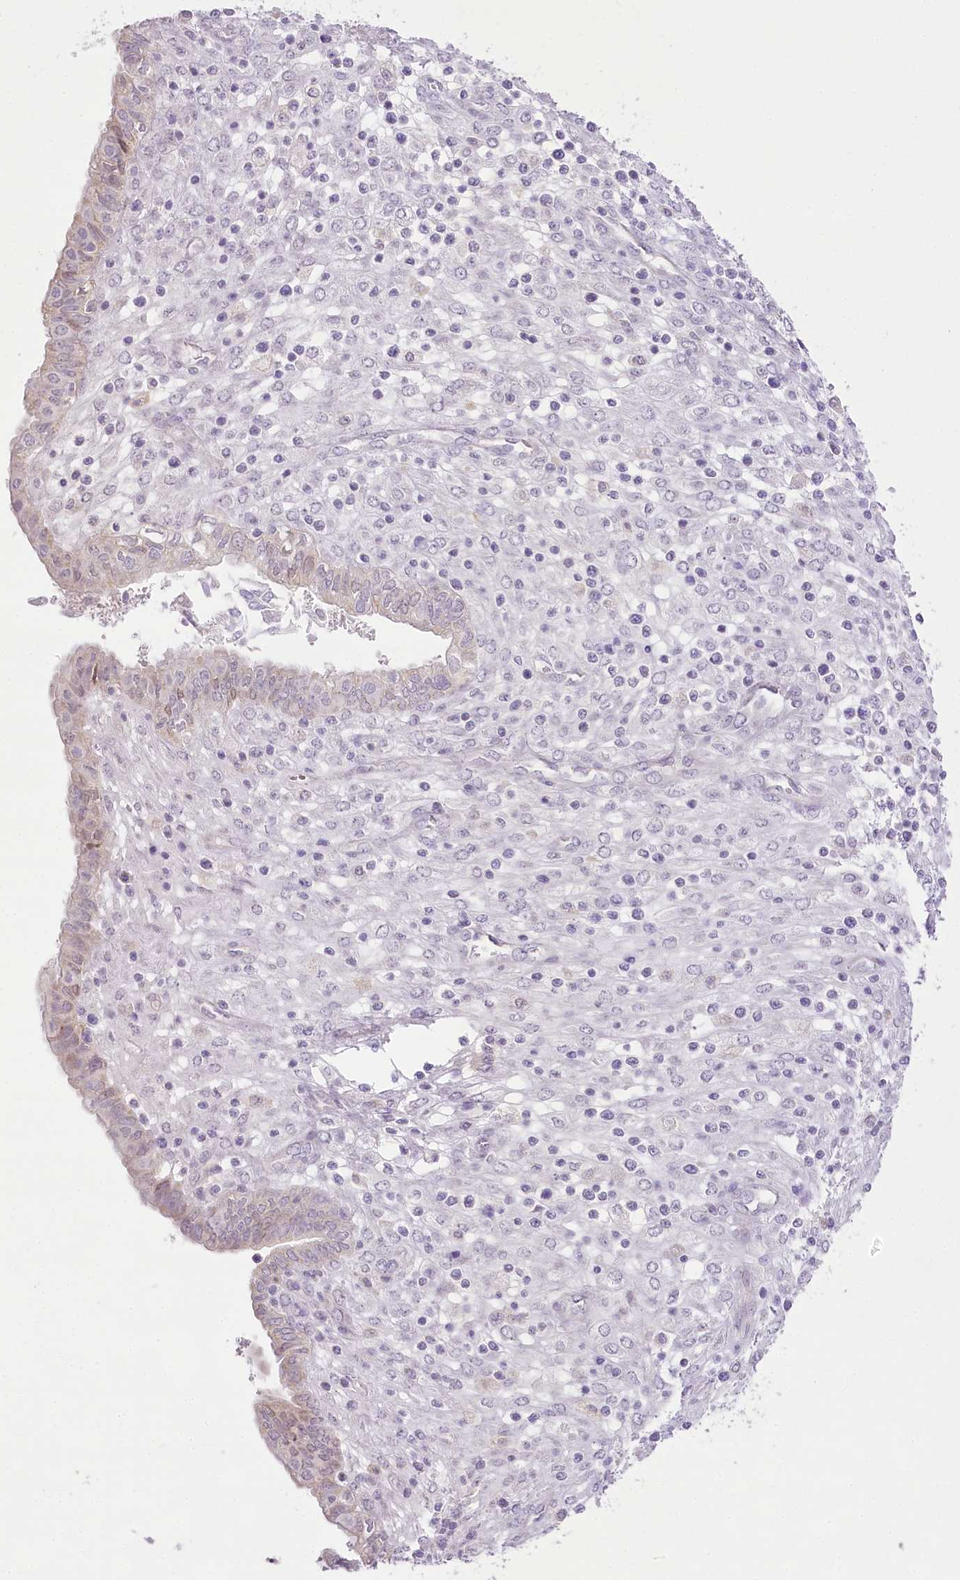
{"staining": {"intensity": "weak", "quantity": "<25%", "location": "cytoplasmic/membranous"}, "tissue": "endometrial cancer", "cell_type": "Tumor cells", "image_type": "cancer", "snomed": [{"axis": "morphology", "description": "Normal tissue, NOS"}, {"axis": "morphology", "description": "Adenocarcinoma, NOS"}, {"axis": "topography", "description": "Endometrium"}], "caption": "Immunohistochemical staining of human adenocarcinoma (endometrial) demonstrates no significant expression in tumor cells.", "gene": "CCDC30", "patient": {"sex": "female", "age": 53}}